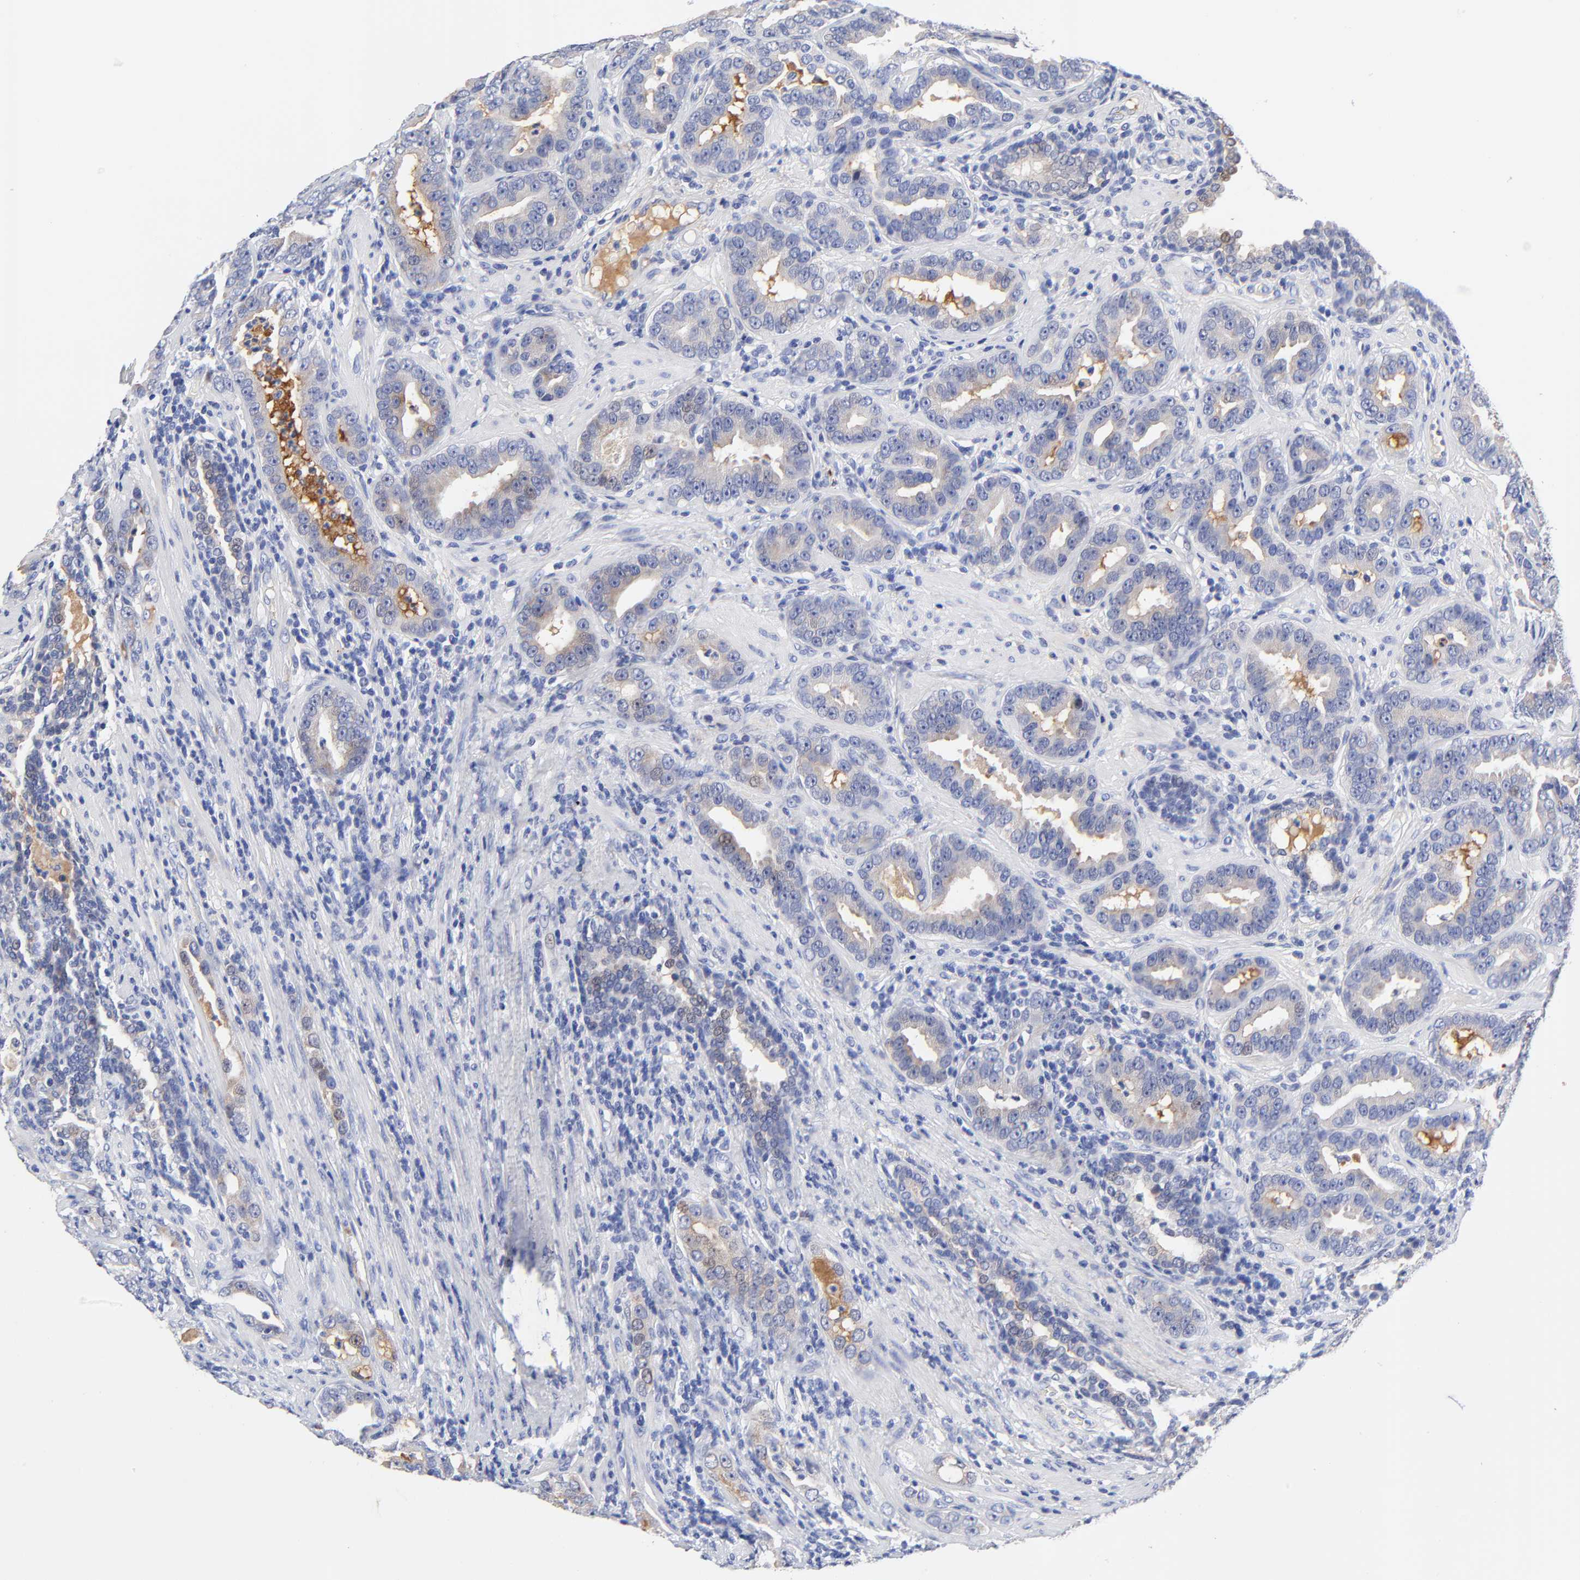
{"staining": {"intensity": "weak", "quantity": "25%-75%", "location": "cytoplasmic/membranous,nuclear"}, "tissue": "prostate cancer", "cell_type": "Tumor cells", "image_type": "cancer", "snomed": [{"axis": "morphology", "description": "Adenocarcinoma, Low grade"}, {"axis": "topography", "description": "Prostate"}], "caption": "Immunohistochemistry staining of prostate cancer, which shows low levels of weak cytoplasmic/membranous and nuclear positivity in about 25%-75% of tumor cells indicating weak cytoplasmic/membranous and nuclear protein expression. The staining was performed using DAB (3,3'-diaminobenzidine) (brown) for protein detection and nuclei were counterstained in hematoxylin (blue).", "gene": "IGLV3-10", "patient": {"sex": "male", "age": 59}}